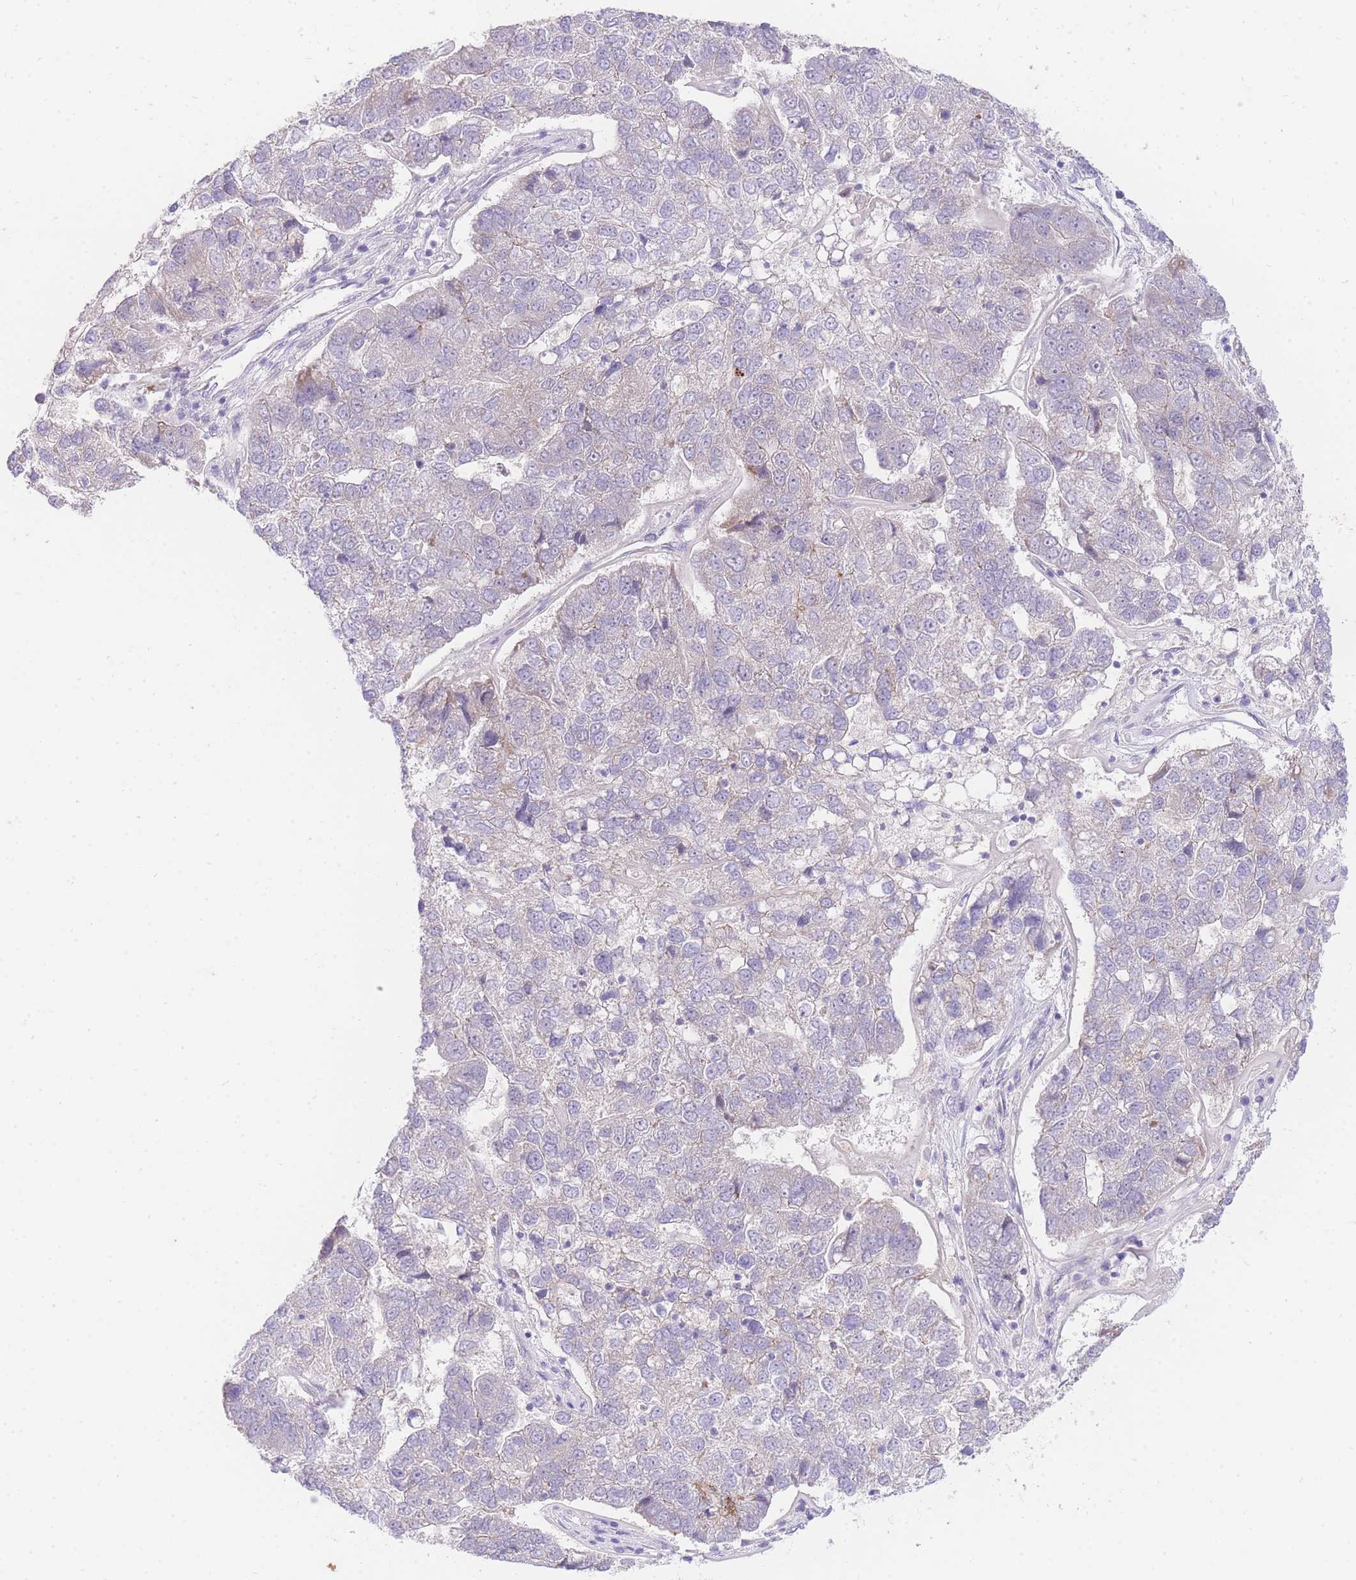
{"staining": {"intensity": "negative", "quantity": "none", "location": "none"}, "tissue": "pancreatic cancer", "cell_type": "Tumor cells", "image_type": "cancer", "snomed": [{"axis": "morphology", "description": "Adenocarcinoma, NOS"}, {"axis": "topography", "description": "Pancreas"}], "caption": "Tumor cells are negative for protein expression in human adenocarcinoma (pancreatic). (Stains: DAB (3,3'-diaminobenzidine) IHC with hematoxylin counter stain, Microscopy: brightfield microscopy at high magnification).", "gene": "UBXN7", "patient": {"sex": "female", "age": 61}}